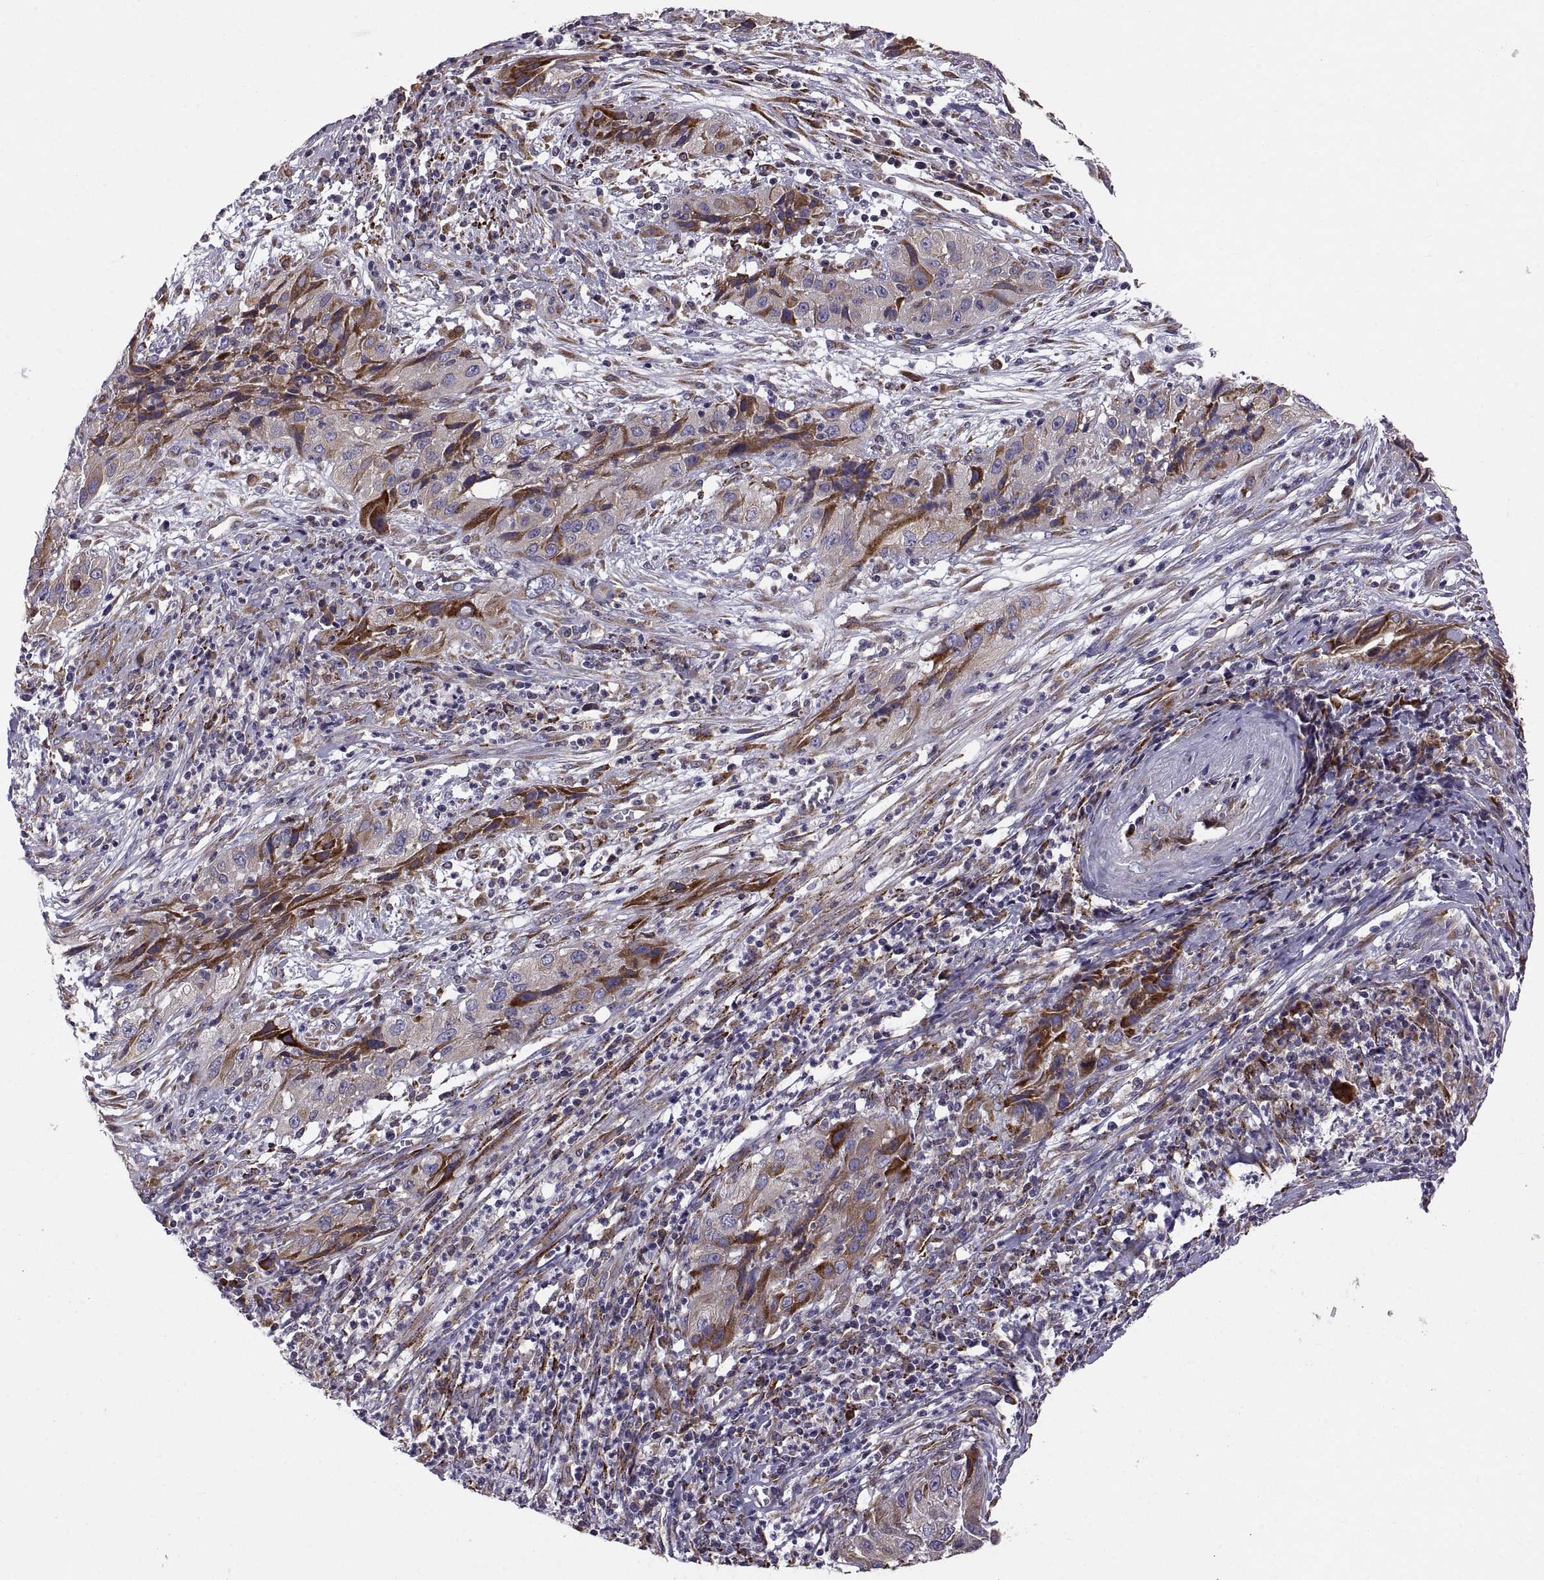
{"staining": {"intensity": "weak", "quantity": "<25%", "location": "cytoplasmic/membranous"}, "tissue": "cervical cancer", "cell_type": "Tumor cells", "image_type": "cancer", "snomed": [{"axis": "morphology", "description": "Squamous cell carcinoma, NOS"}, {"axis": "topography", "description": "Cervix"}], "caption": "Tumor cells show no significant protein staining in cervical cancer.", "gene": "PLEKHB2", "patient": {"sex": "female", "age": 32}}